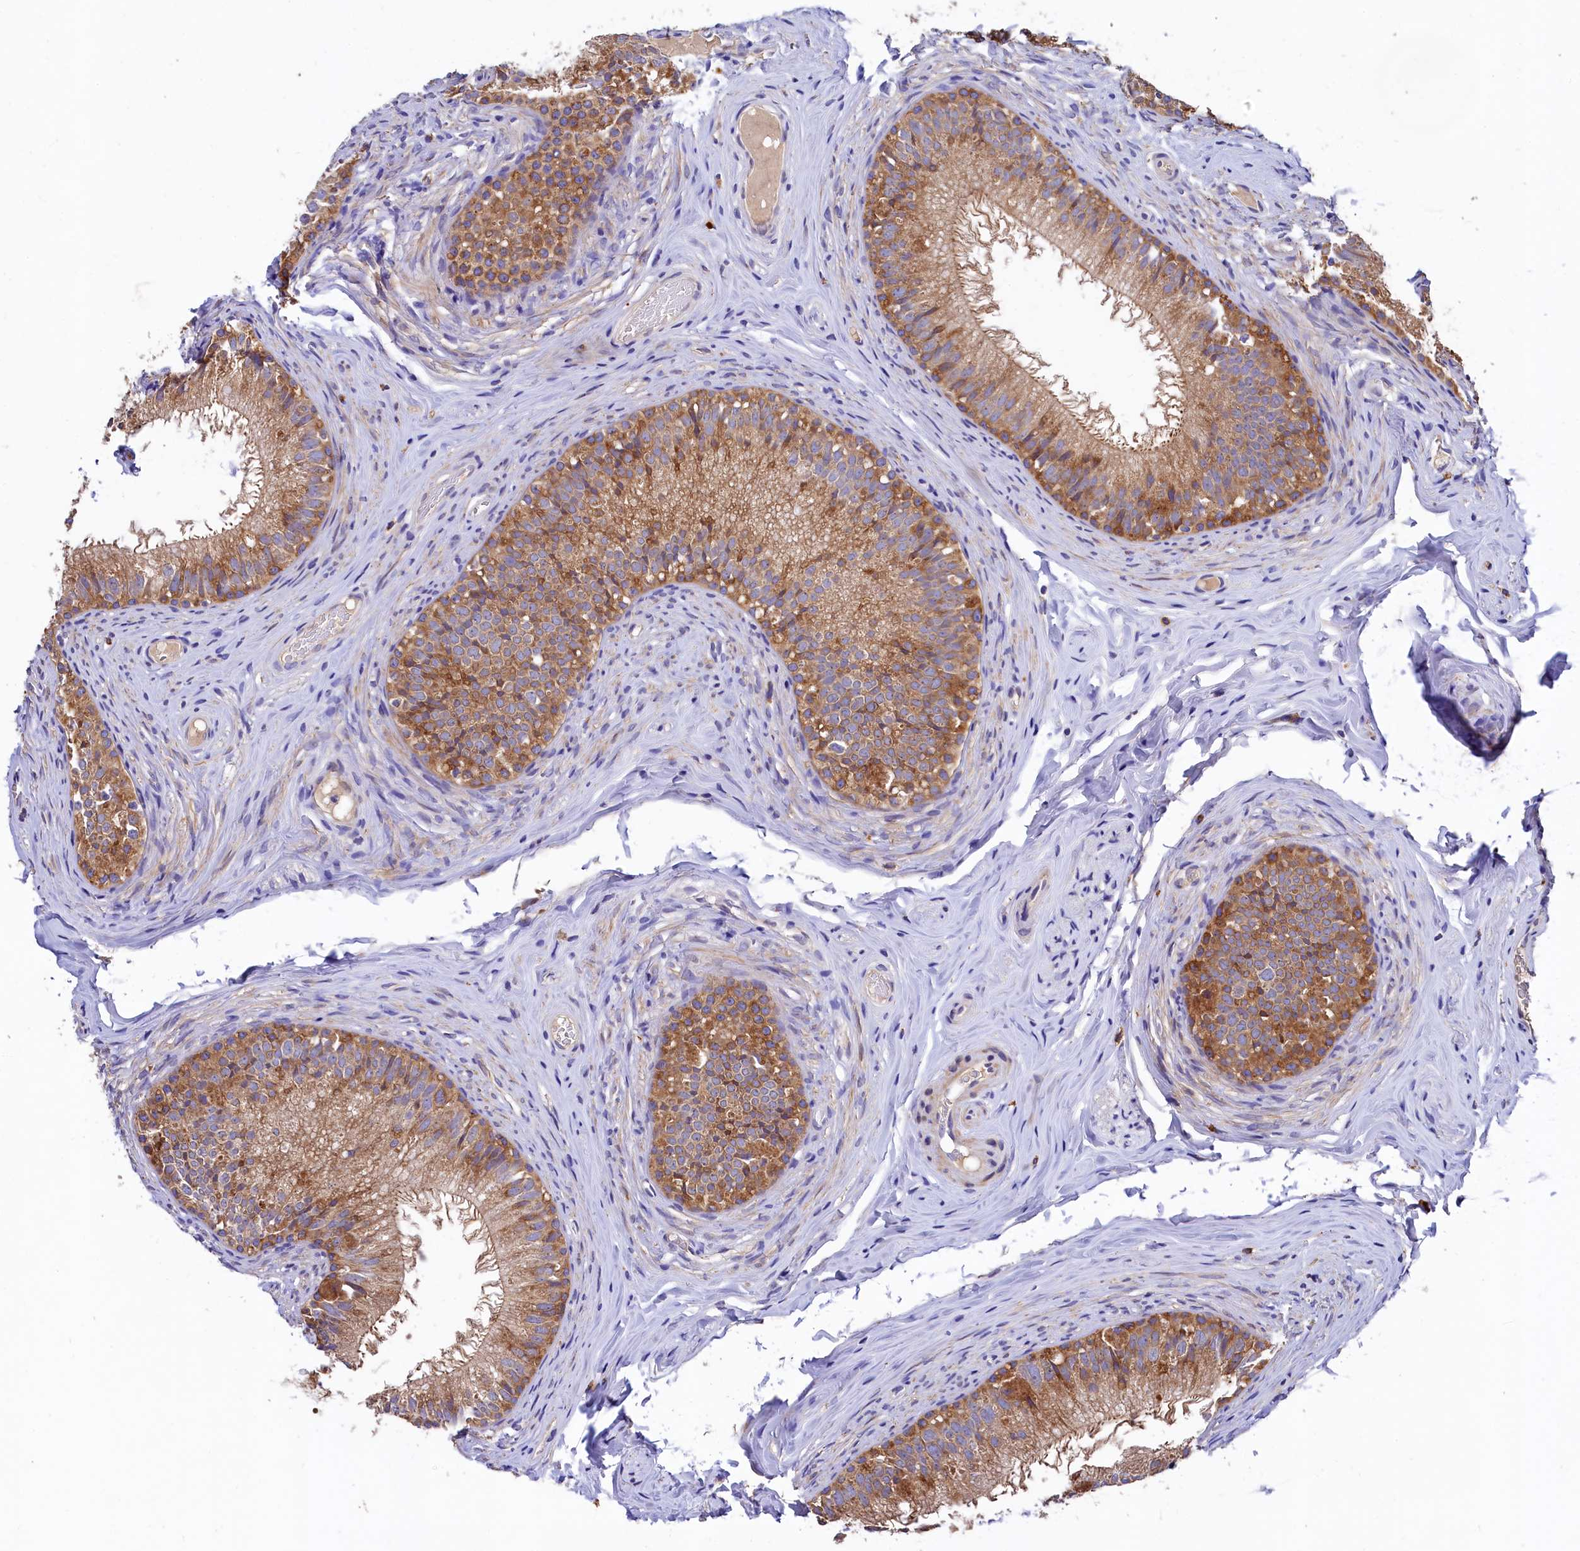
{"staining": {"intensity": "moderate", "quantity": ">75%", "location": "cytoplasmic/membranous"}, "tissue": "epididymis", "cell_type": "Glandular cells", "image_type": "normal", "snomed": [{"axis": "morphology", "description": "Normal tissue, NOS"}, {"axis": "topography", "description": "Epididymis"}], "caption": "Immunohistochemical staining of unremarkable human epididymis reveals moderate cytoplasmic/membranous protein positivity in approximately >75% of glandular cells.", "gene": "EPS8L2", "patient": {"sex": "male", "age": 34}}